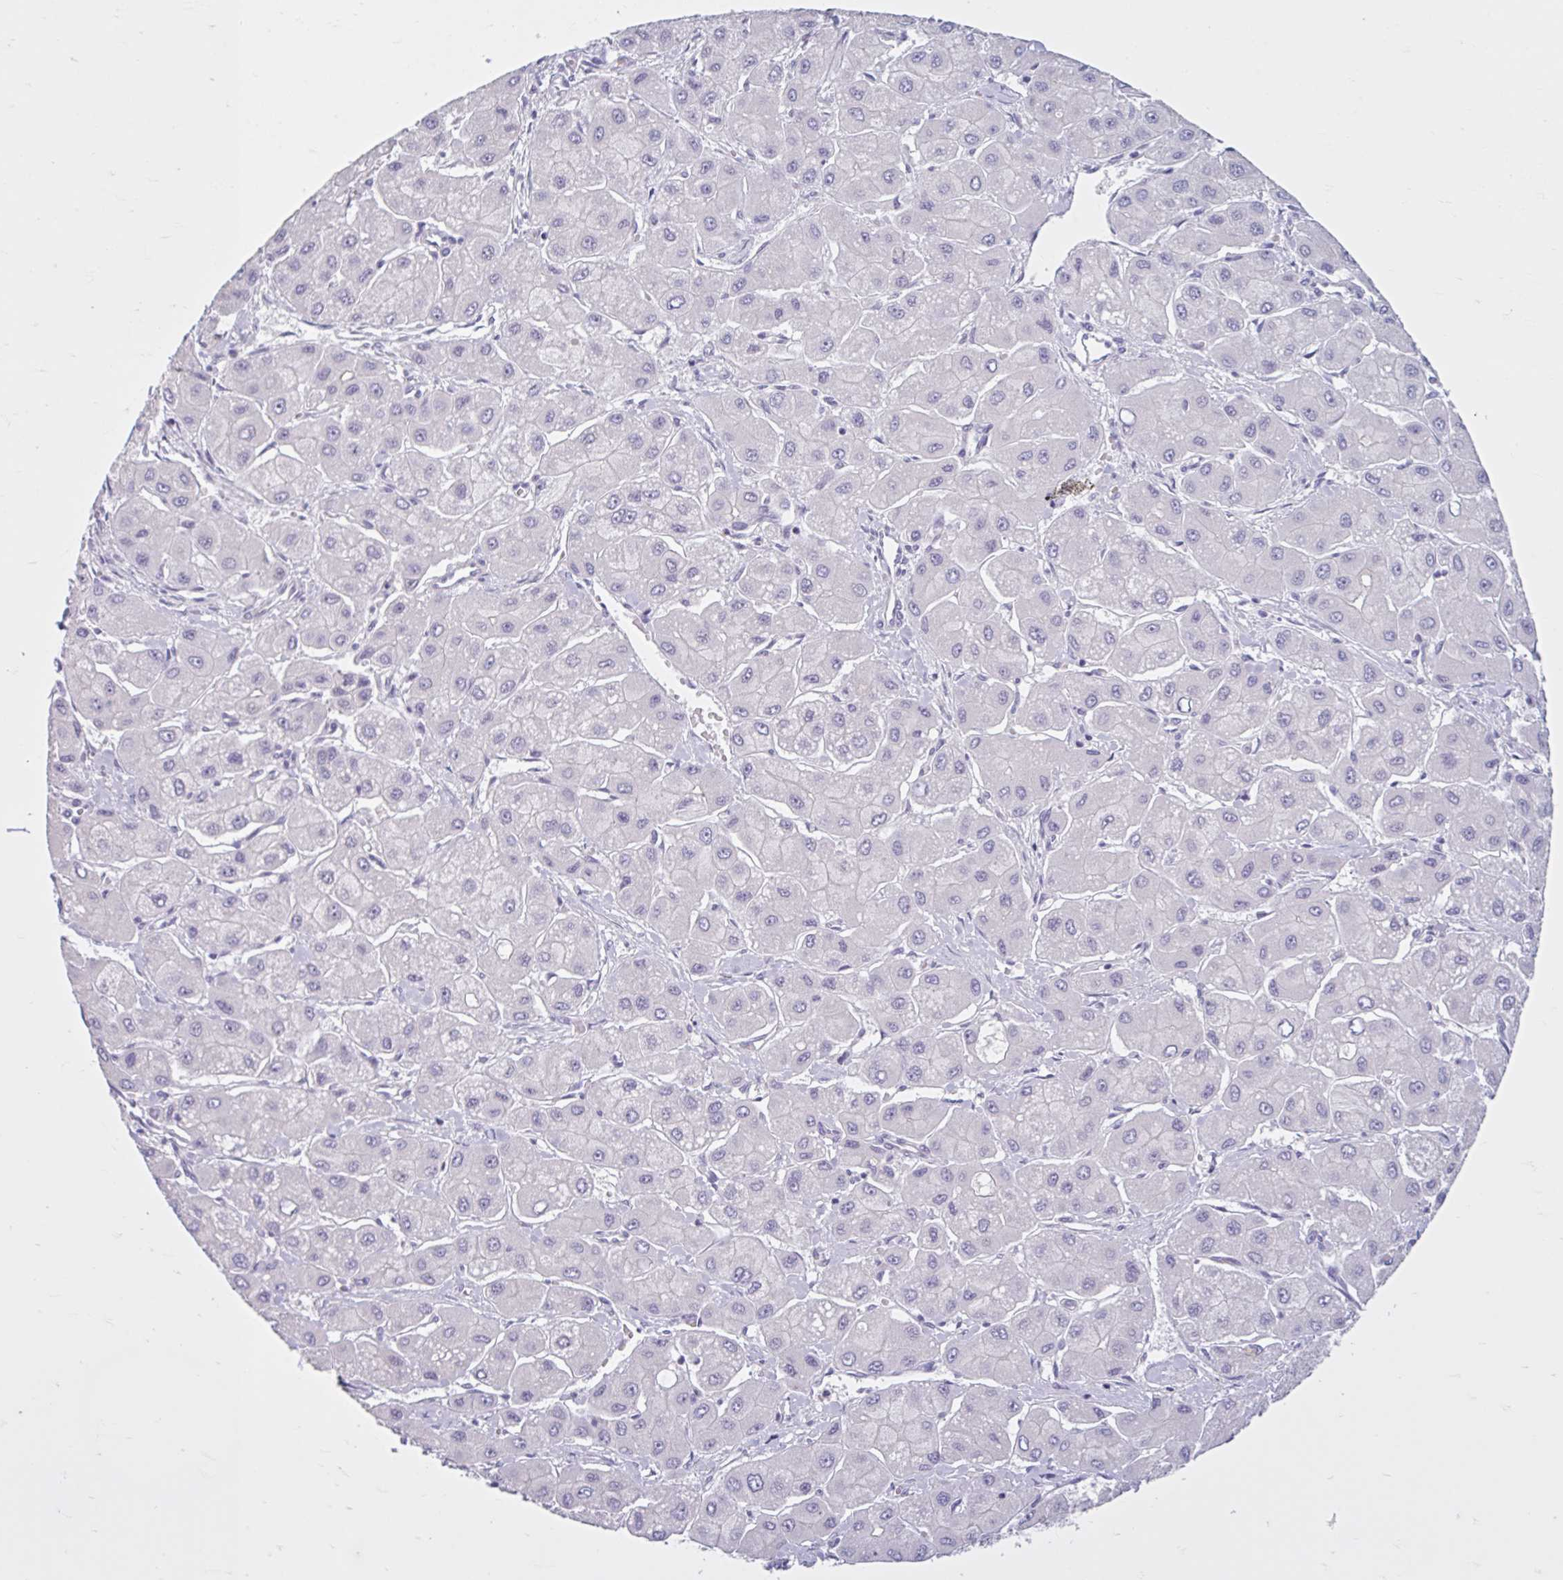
{"staining": {"intensity": "negative", "quantity": "none", "location": "none"}, "tissue": "liver cancer", "cell_type": "Tumor cells", "image_type": "cancer", "snomed": [{"axis": "morphology", "description": "Carcinoma, Hepatocellular, NOS"}, {"axis": "topography", "description": "Liver"}], "caption": "The immunohistochemistry (IHC) micrograph has no significant positivity in tumor cells of liver hepatocellular carcinoma tissue.", "gene": "FAM153A", "patient": {"sex": "male", "age": 40}}